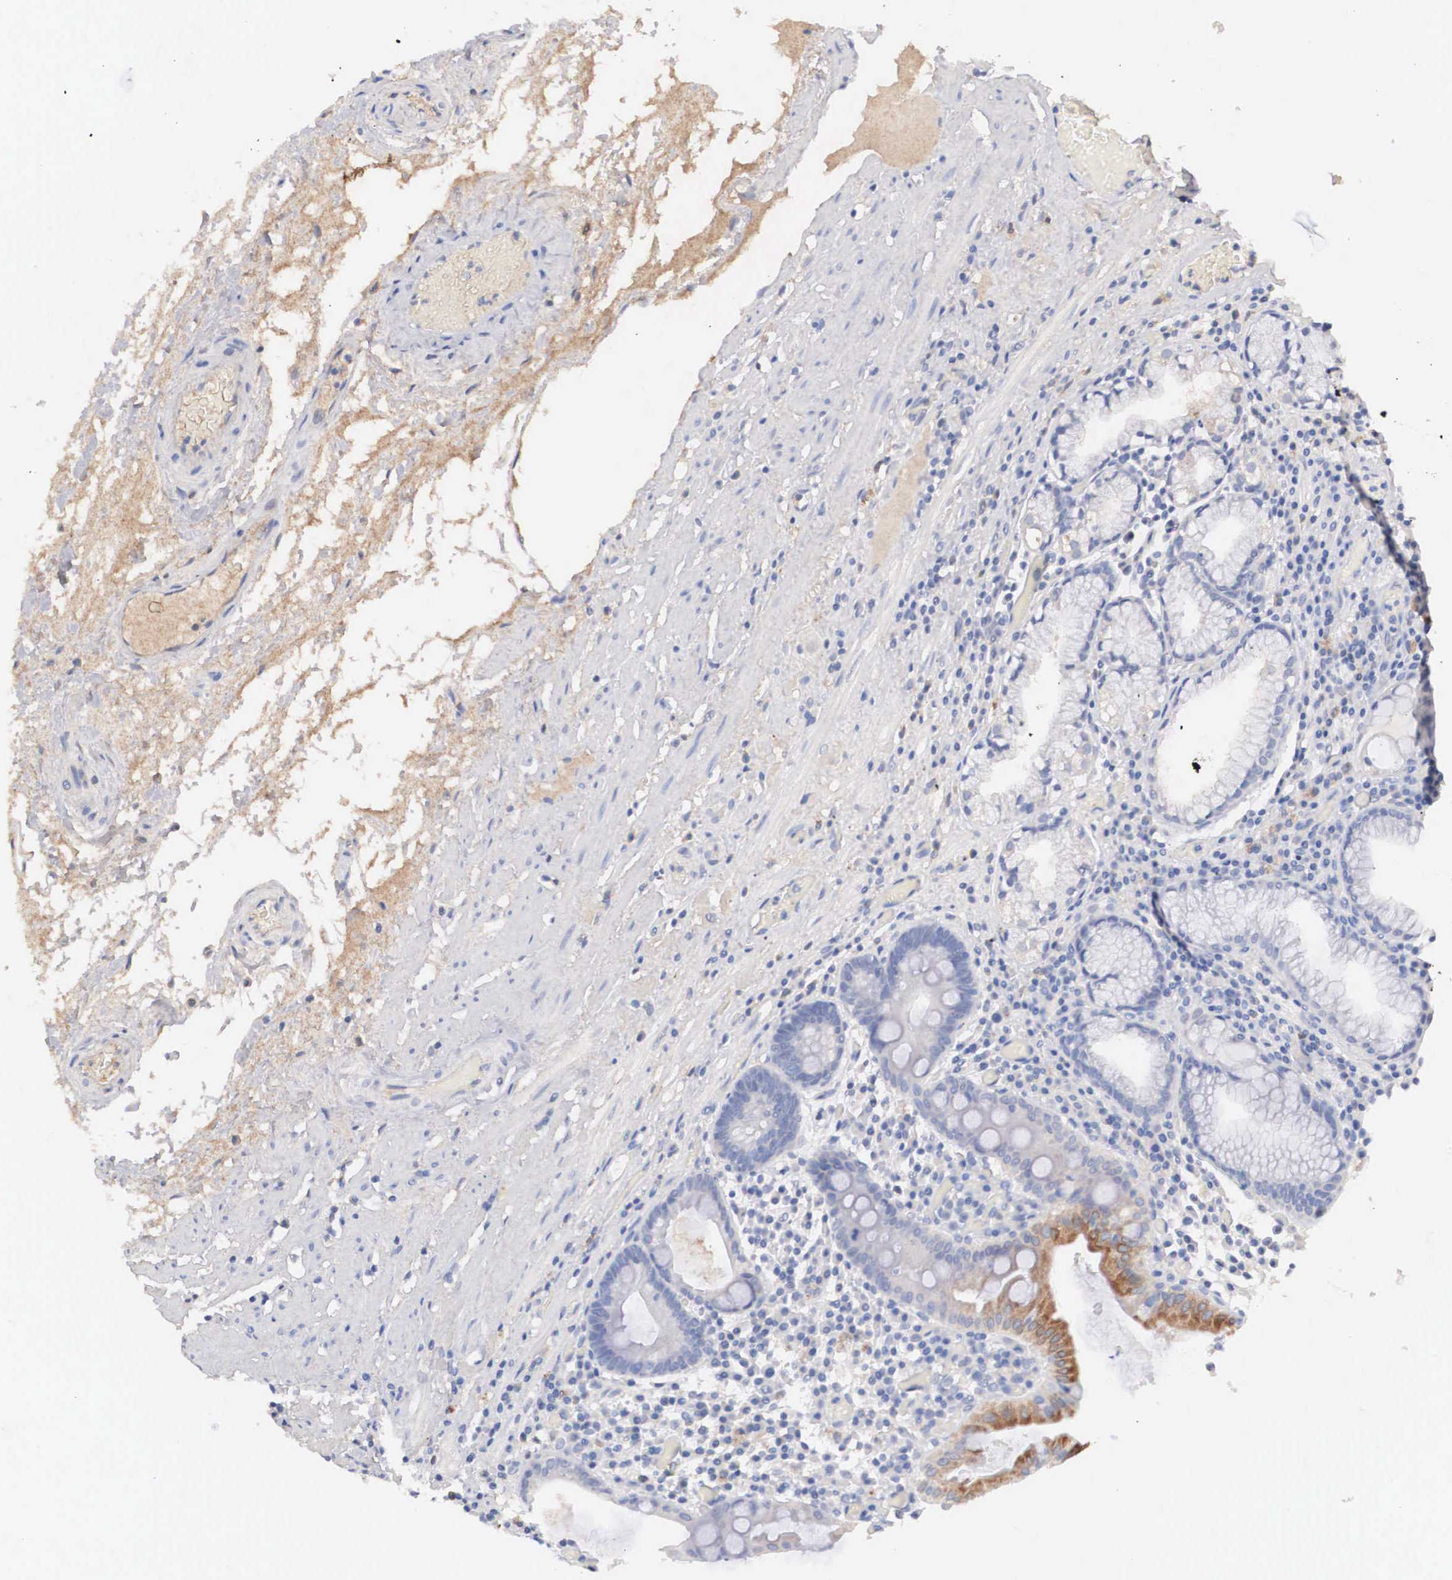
{"staining": {"intensity": "weak", "quantity": "25%-75%", "location": "cytoplasmic/membranous,nuclear"}, "tissue": "stomach", "cell_type": "Glandular cells", "image_type": "normal", "snomed": [{"axis": "morphology", "description": "Normal tissue, NOS"}, {"axis": "topography", "description": "Stomach, lower"}, {"axis": "topography", "description": "Duodenum"}], "caption": "Approximately 25%-75% of glandular cells in benign stomach demonstrate weak cytoplasmic/membranous,nuclear protein expression as visualized by brown immunohistochemical staining.", "gene": "ABHD4", "patient": {"sex": "male", "age": 84}}